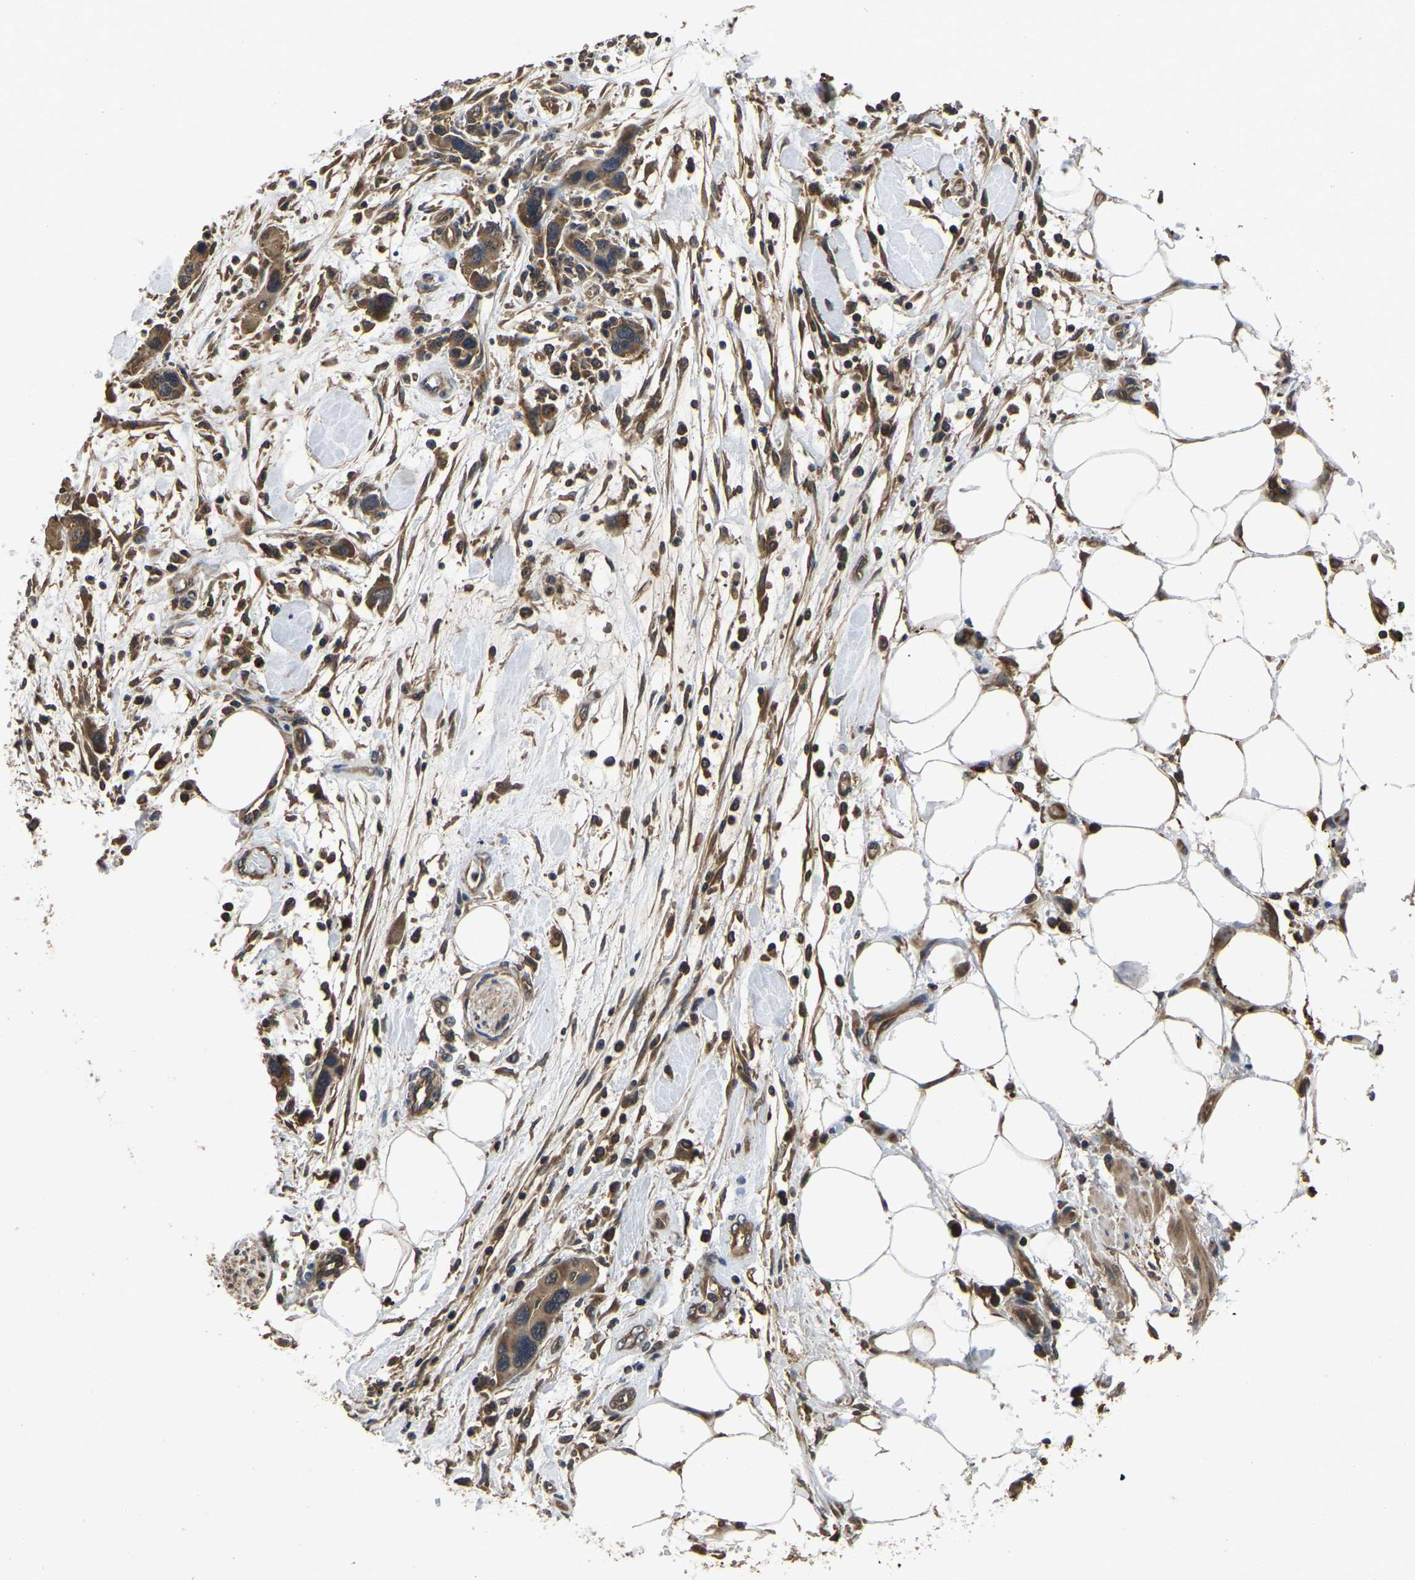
{"staining": {"intensity": "moderate", "quantity": "25%-75%", "location": "cytoplasmic/membranous"}, "tissue": "pancreatic cancer", "cell_type": "Tumor cells", "image_type": "cancer", "snomed": [{"axis": "morphology", "description": "Normal tissue, NOS"}, {"axis": "morphology", "description": "Adenocarcinoma, NOS"}, {"axis": "topography", "description": "Pancreas"}], "caption": "Protein staining demonstrates moderate cytoplasmic/membranous expression in approximately 25%-75% of tumor cells in pancreatic adenocarcinoma. (brown staining indicates protein expression, while blue staining denotes nuclei).", "gene": "CRYZL1", "patient": {"sex": "female", "age": 71}}